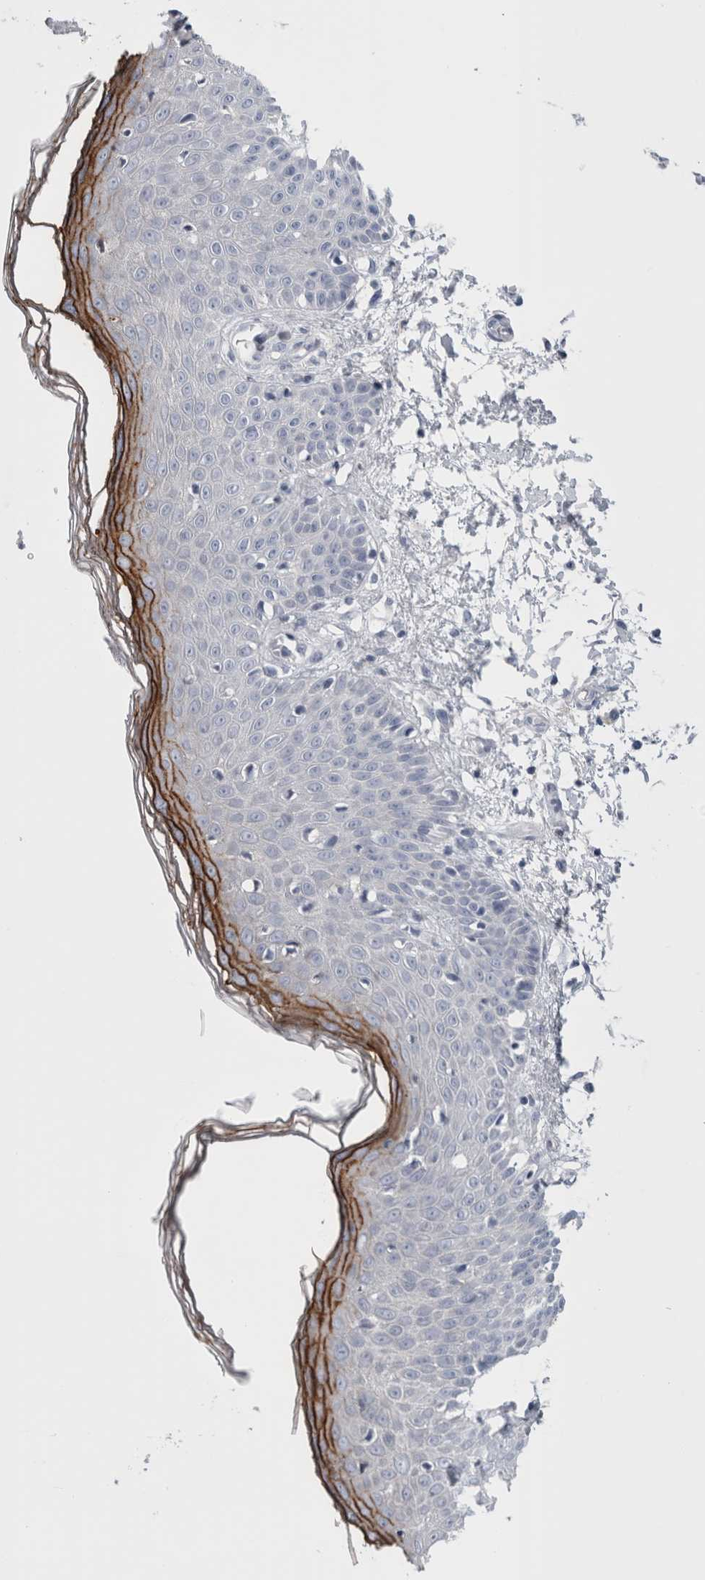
{"staining": {"intensity": "negative", "quantity": "none", "location": "none"}, "tissue": "skin", "cell_type": "Fibroblasts", "image_type": "normal", "snomed": [{"axis": "morphology", "description": "Normal tissue, NOS"}, {"axis": "morphology", "description": "Inflammation, NOS"}, {"axis": "topography", "description": "Skin"}], "caption": "Immunohistochemistry (IHC) of unremarkable skin reveals no staining in fibroblasts.", "gene": "ANKFY1", "patient": {"sex": "female", "age": 44}}